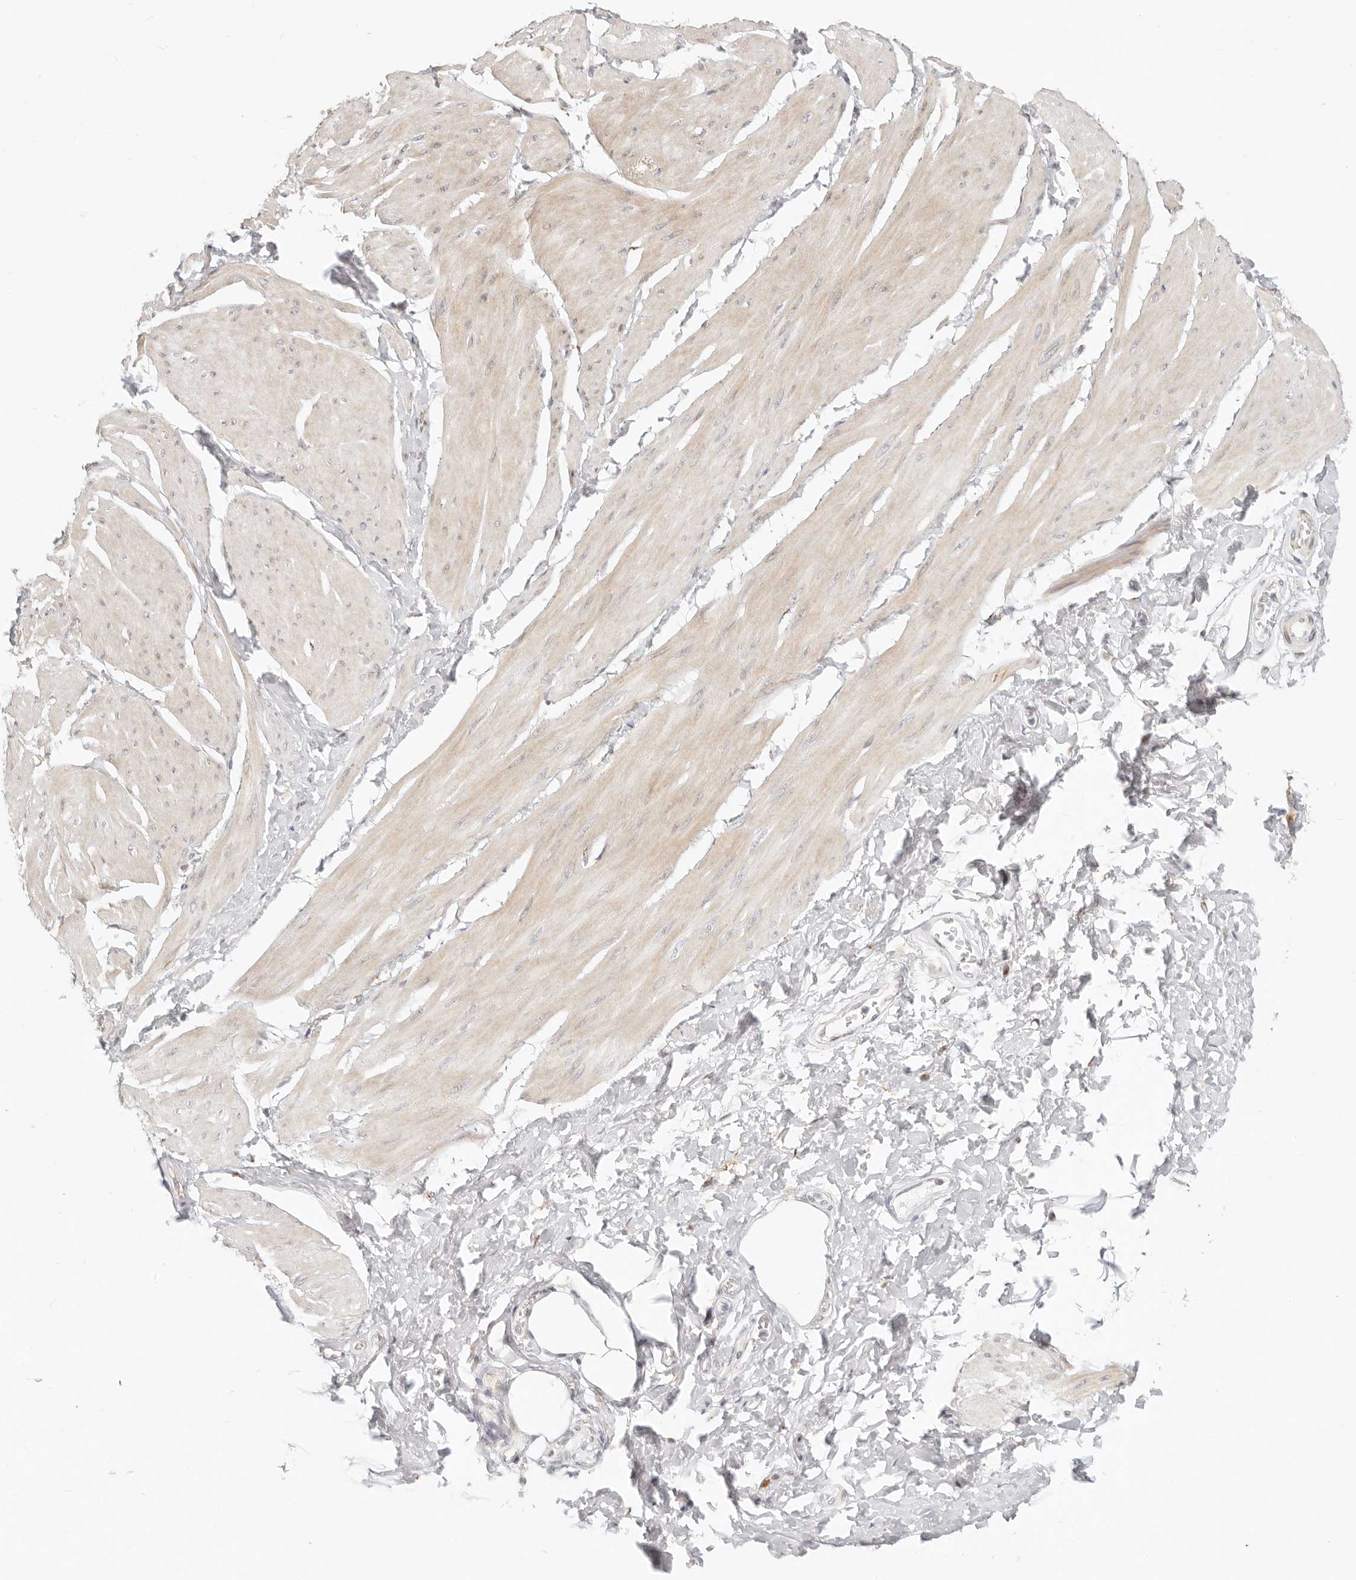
{"staining": {"intensity": "weak", "quantity": "25%-75%", "location": "cytoplasmic/membranous"}, "tissue": "smooth muscle", "cell_type": "Smooth muscle cells", "image_type": "normal", "snomed": [{"axis": "morphology", "description": "Urothelial carcinoma, High grade"}, {"axis": "topography", "description": "Urinary bladder"}], "caption": "DAB immunohistochemical staining of normal human smooth muscle displays weak cytoplasmic/membranous protein staining in about 25%-75% of smooth muscle cells.", "gene": "FAM20B", "patient": {"sex": "male", "age": 46}}